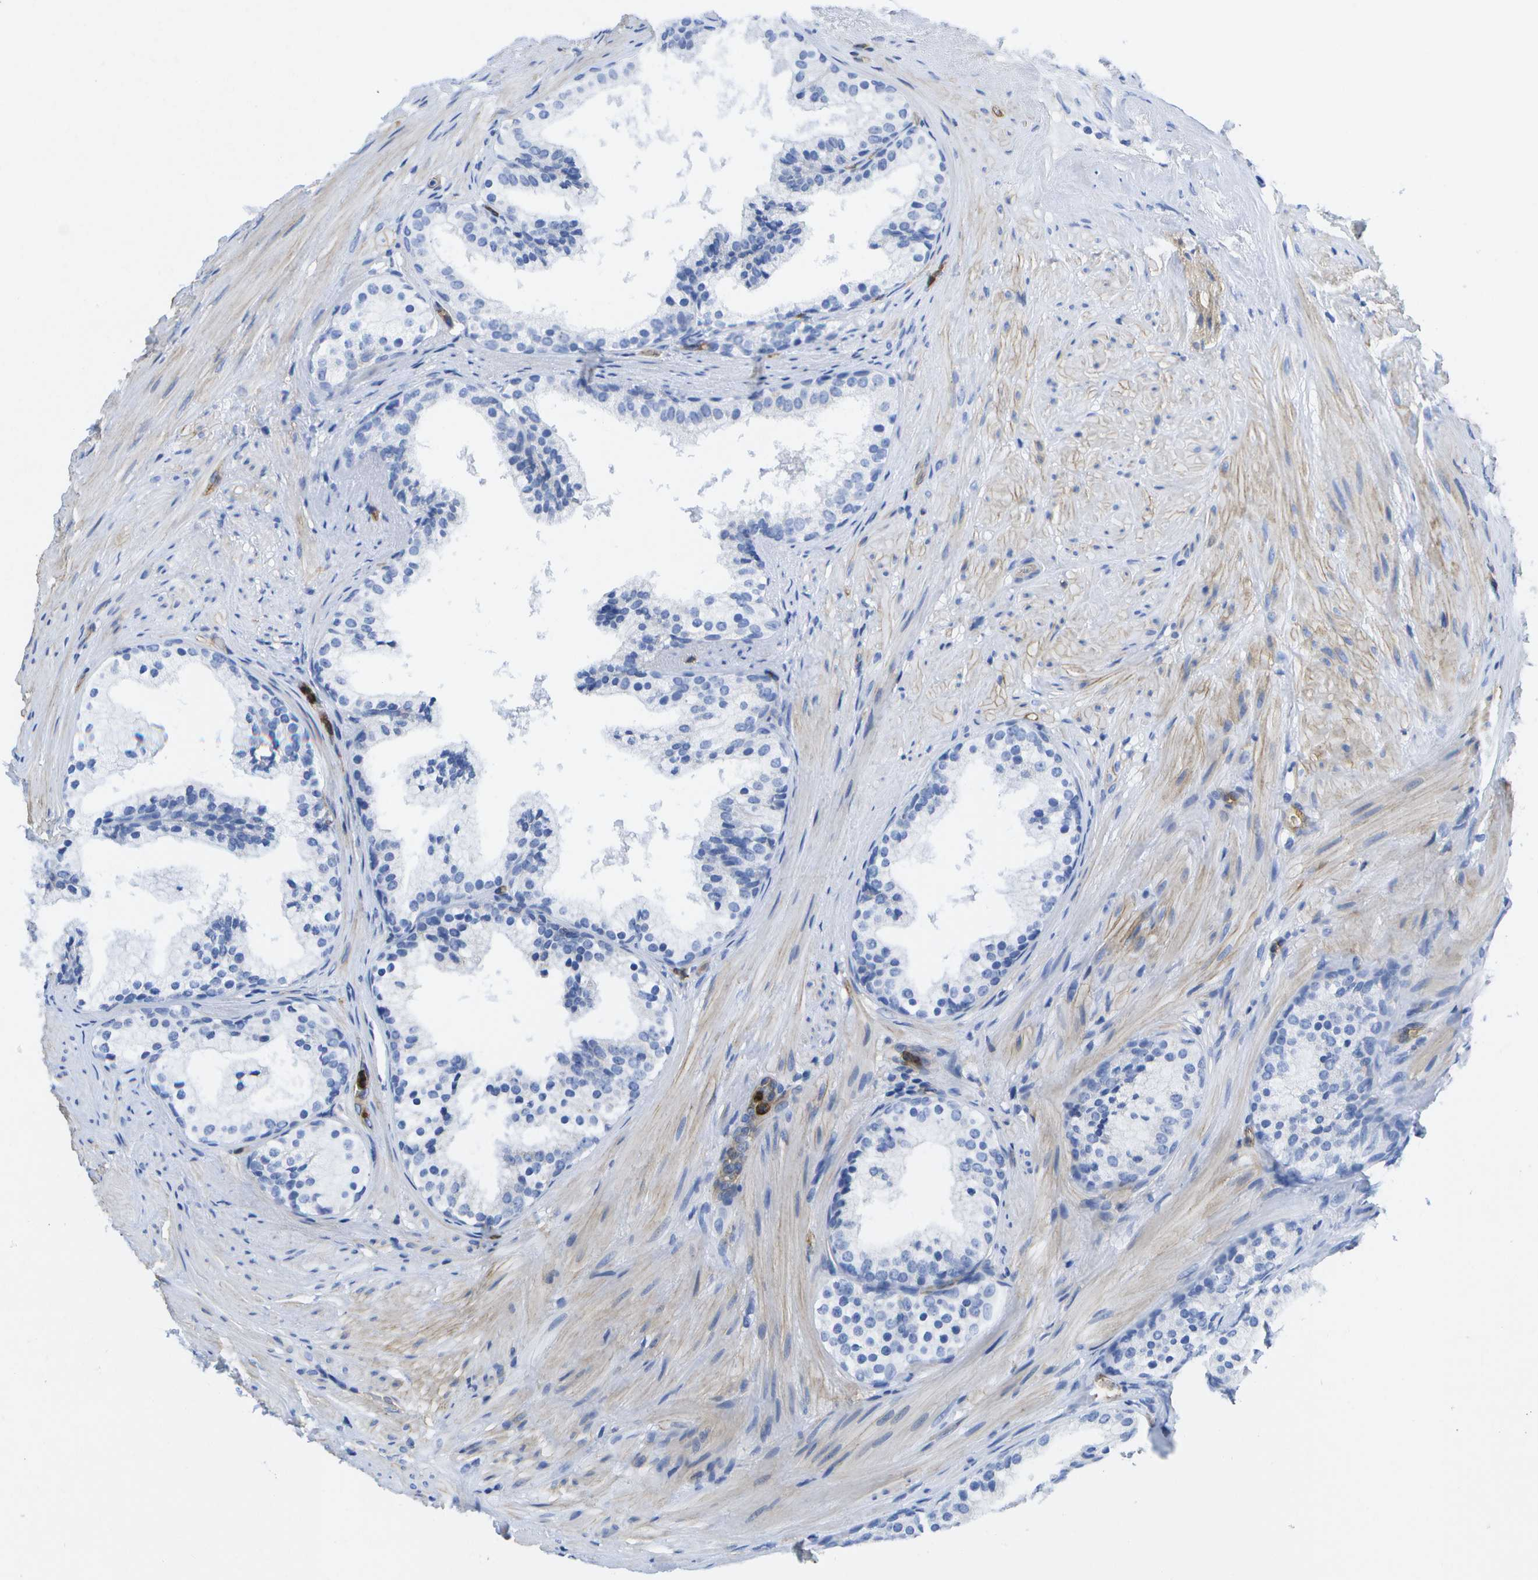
{"staining": {"intensity": "negative", "quantity": "none", "location": "none"}, "tissue": "prostate cancer", "cell_type": "Tumor cells", "image_type": "cancer", "snomed": [{"axis": "morphology", "description": "Adenocarcinoma, Low grade"}, {"axis": "topography", "description": "Prostate"}], "caption": "The photomicrograph shows no significant expression in tumor cells of prostate low-grade adenocarcinoma.", "gene": "DYSF", "patient": {"sex": "male", "age": 69}}